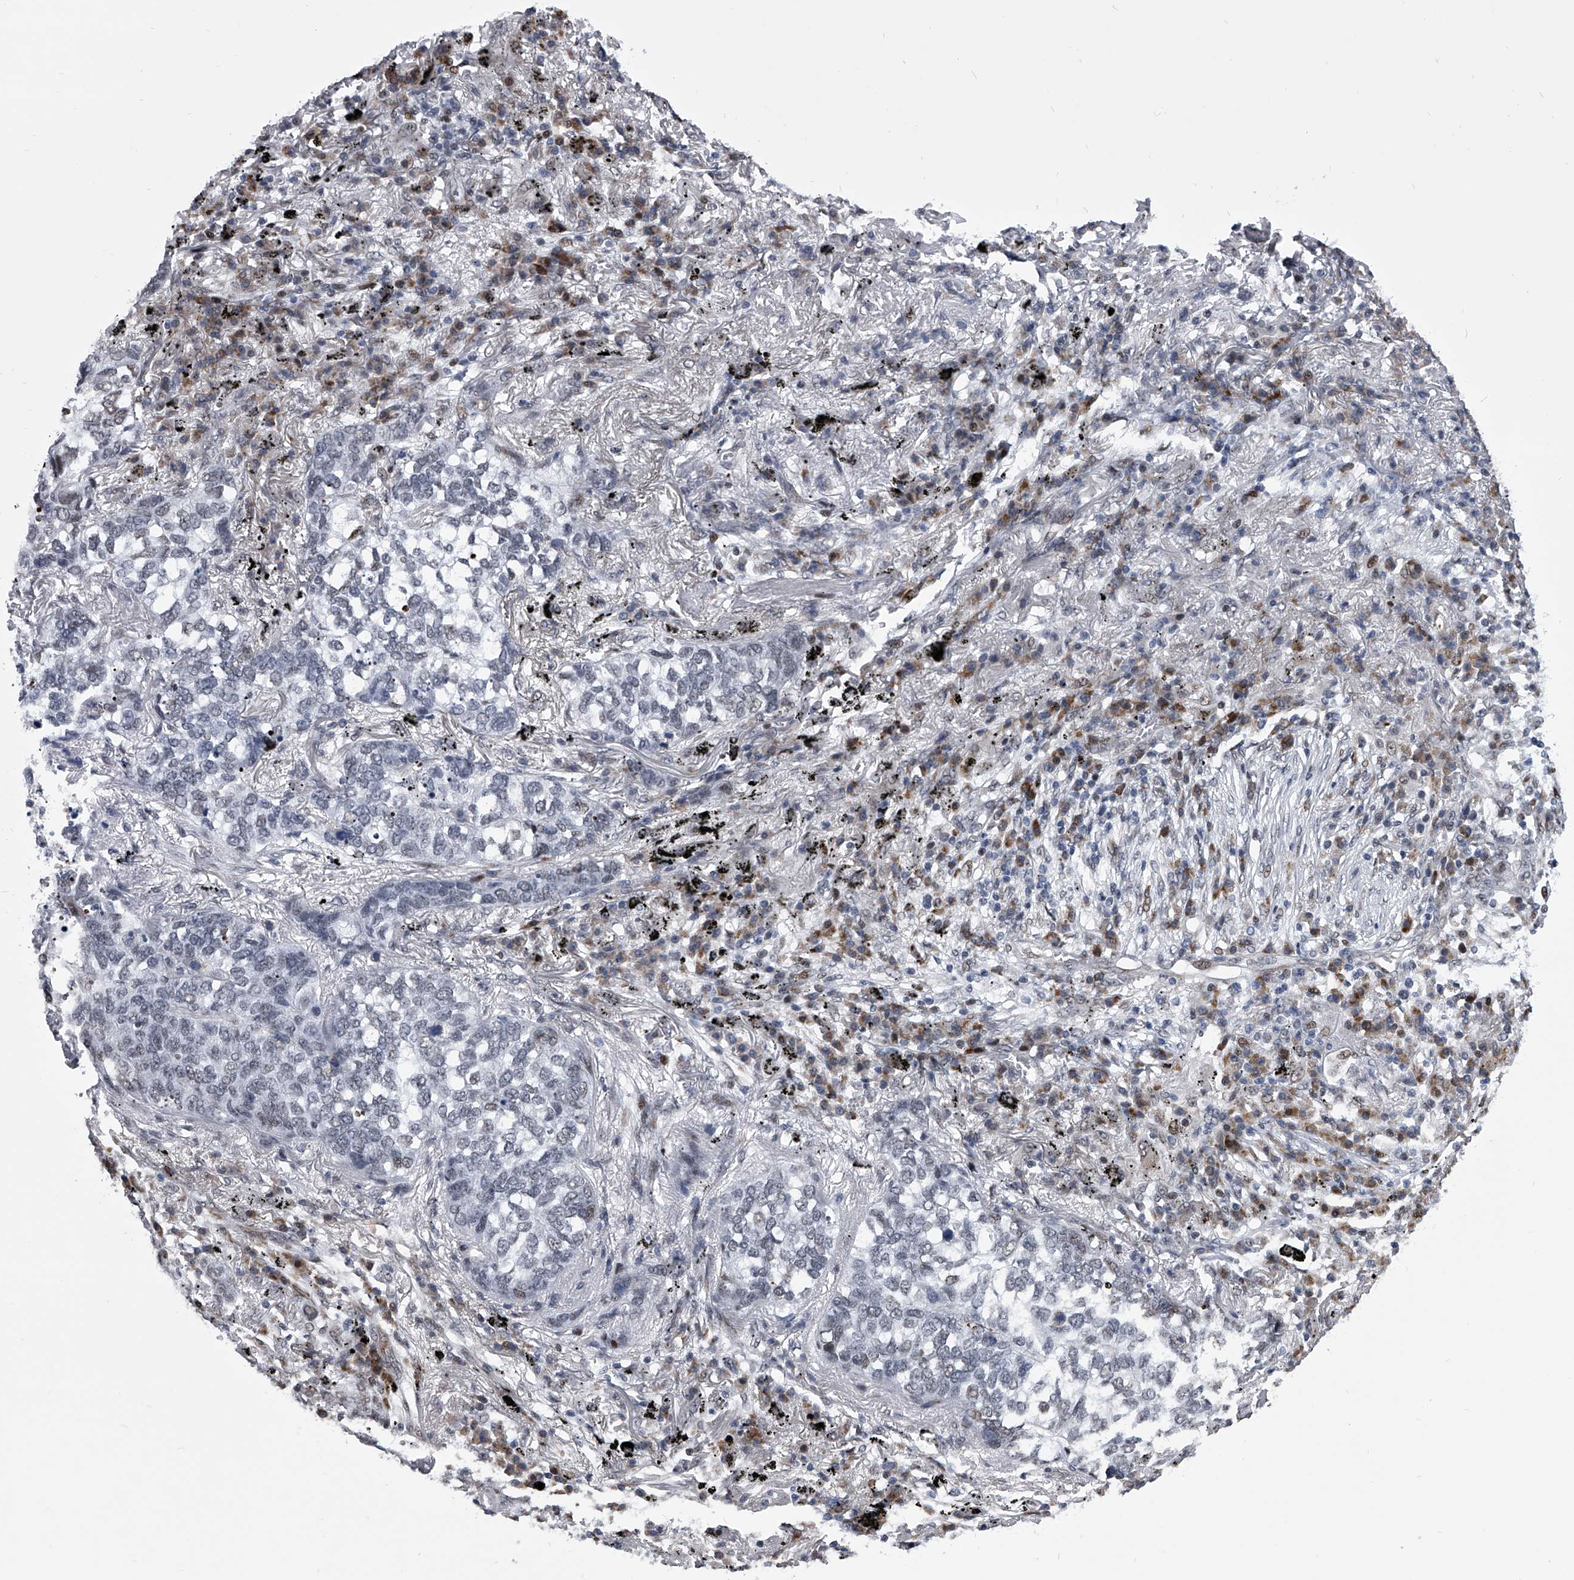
{"staining": {"intensity": "negative", "quantity": "none", "location": "none"}, "tissue": "lung cancer", "cell_type": "Tumor cells", "image_type": "cancer", "snomed": [{"axis": "morphology", "description": "Squamous cell carcinoma, NOS"}, {"axis": "topography", "description": "Lung"}], "caption": "Immunohistochemistry (IHC) image of neoplastic tissue: lung cancer (squamous cell carcinoma) stained with DAB demonstrates no significant protein expression in tumor cells. (DAB immunohistochemistry with hematoxylin counter stain).", "gene": "CMTR1", "patient": {"sex": "female", "age": 63}}